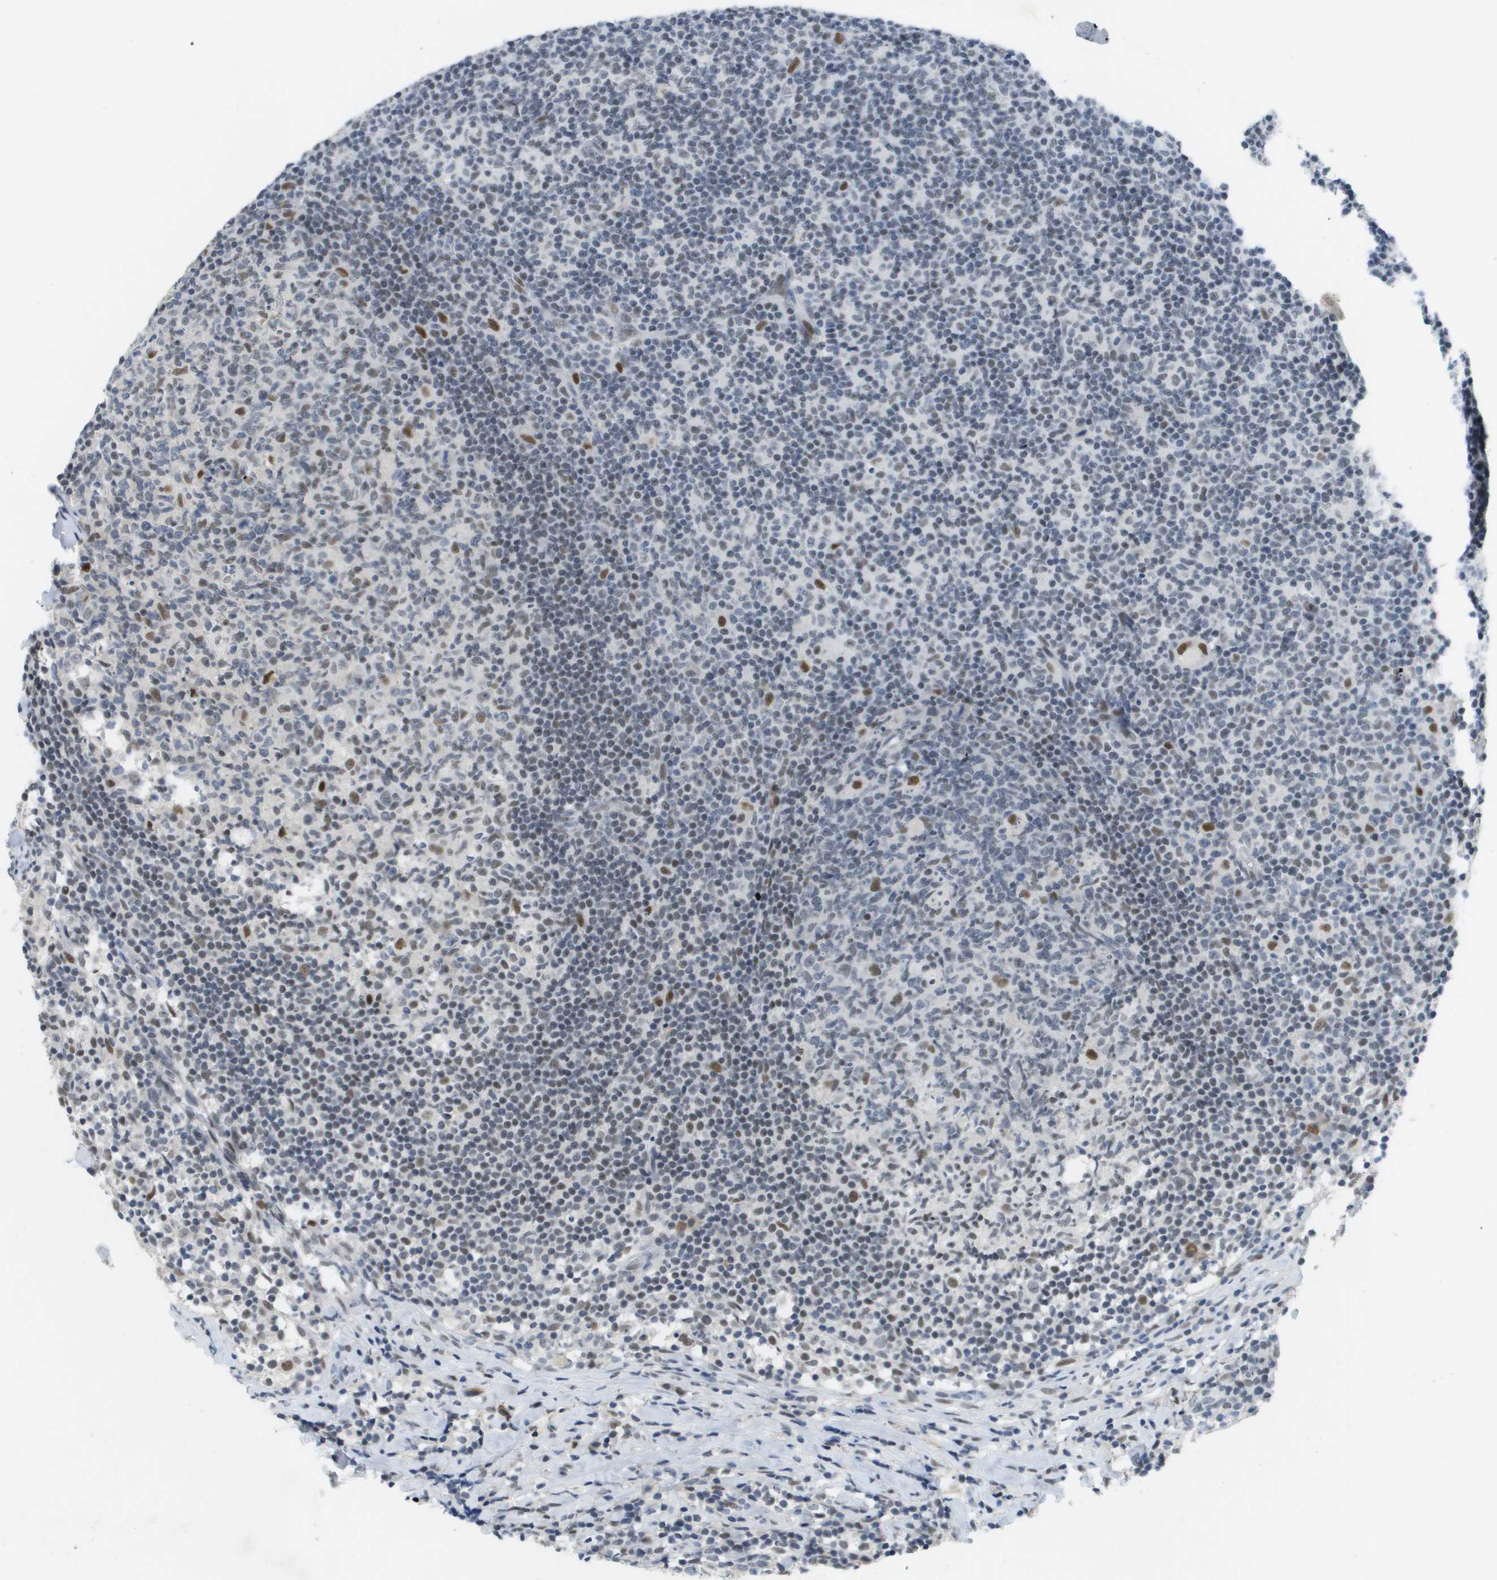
{"staining": {"intensity": "moderate", "quantity": "<25%", "location": "nuclear"}, "tissue": "lymph node", "cell_type": "Germinal center cells", "image_type": "normal", "snomed": [{"axis": "morphology", "description": "Normal tissue, NOS"}, {"axis": "morphology", "description": "Inflammation, NOS"}, {"axis": "topography", "description": "Lymph node"}], "caption": "DAB (3,3'-diaminobenzidine) immunohistochemical staining of benign human lymph node displays moderate nuclear protein expression in about <25% of germinal center cells. The protein is stained brown, and the nuclei are stained in blue (DAB (3,3'-diaminobenzidine) IHC with brightfield microscopy, high magnification).", "gene": "TP53RK", "patient": {"sex": "male", "age": 55}}